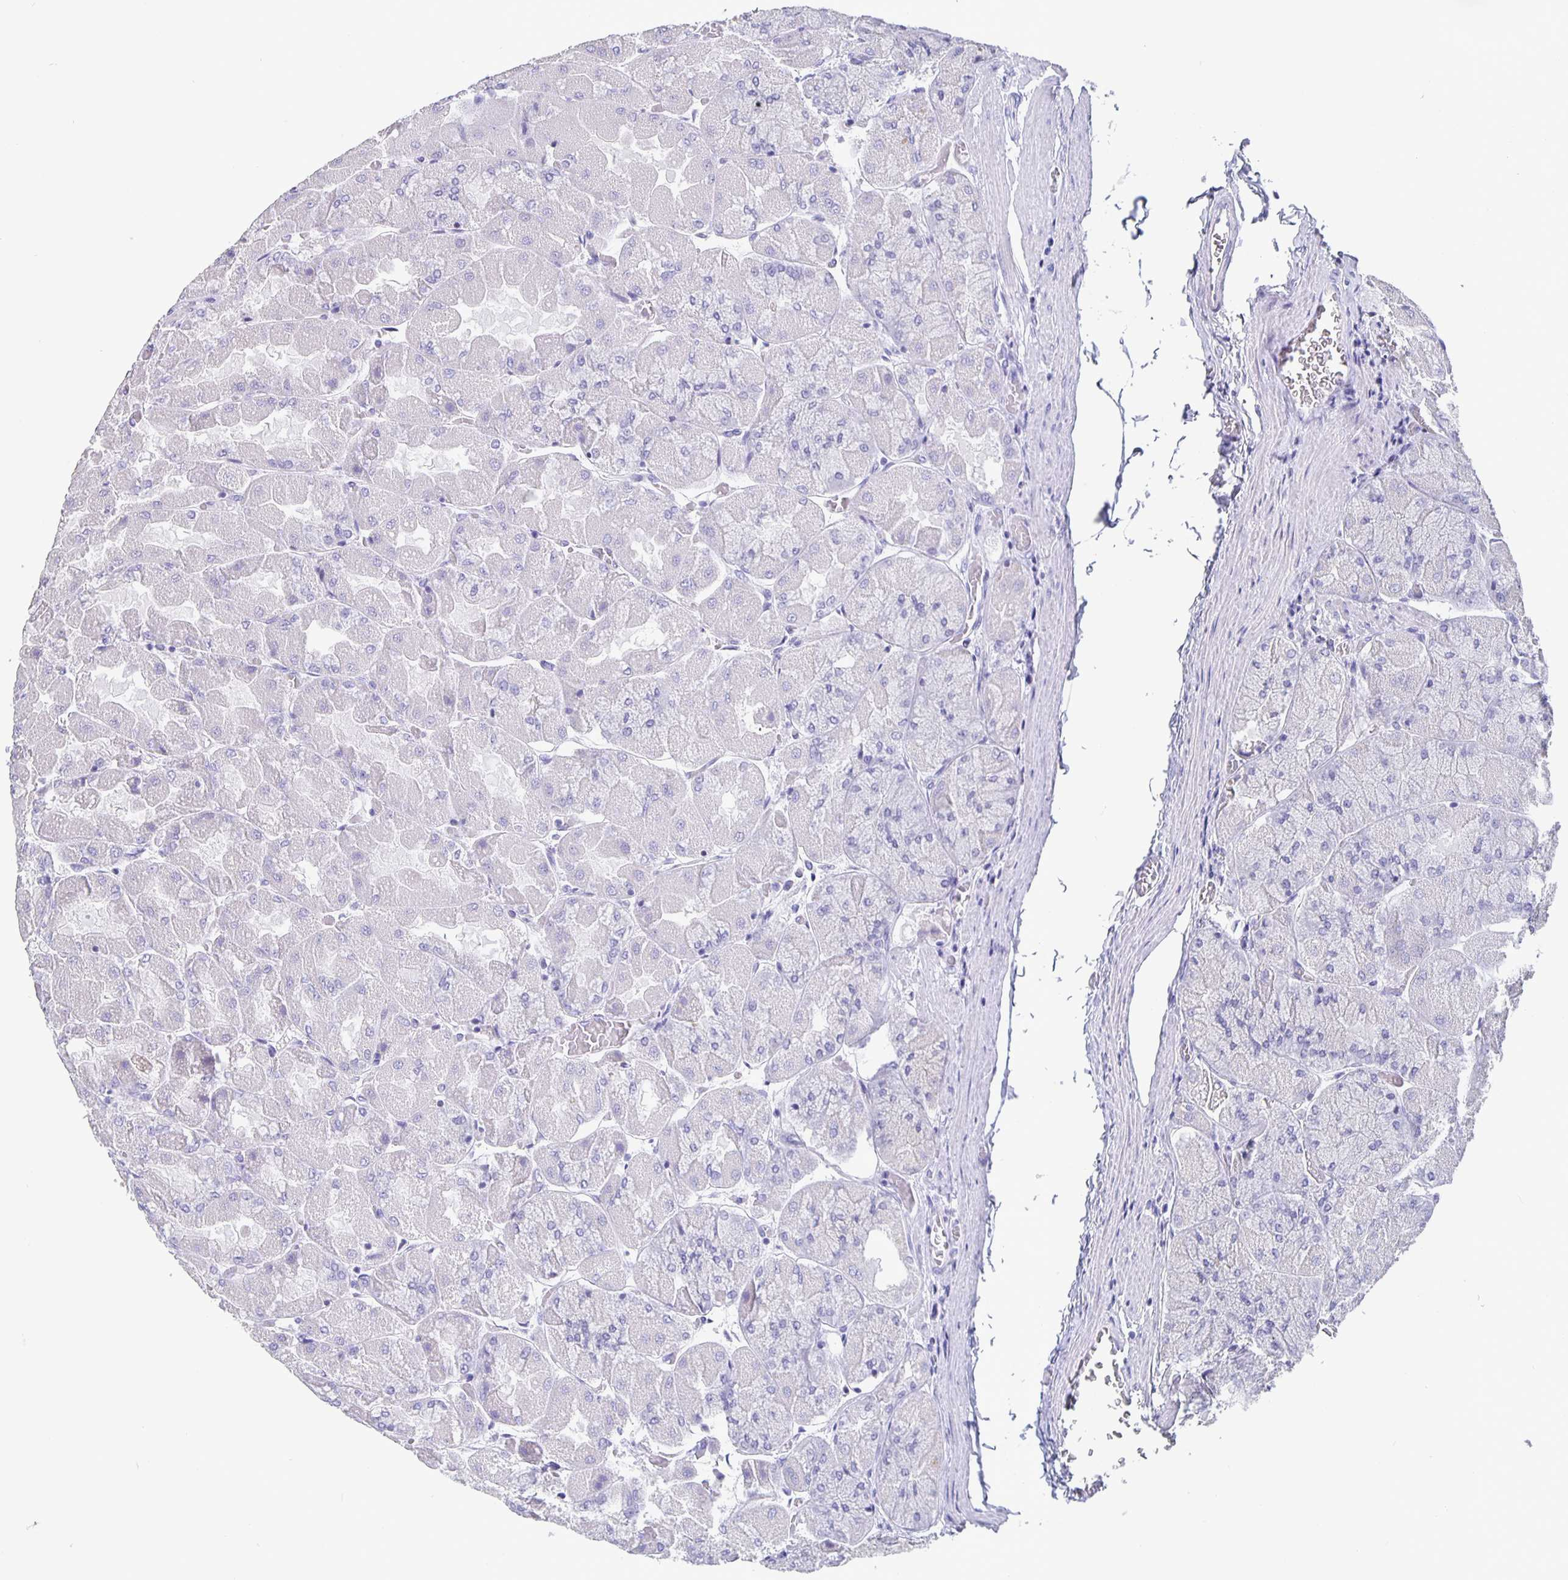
{"staining": {"intensity": "negative", "quantity": "none", "location": "none"}, "tissue": "stomach", "cell_type": "Glandular cells", "image_type": "normal", "snomed": [{"axis": "morphology", "description": "Normal tissue, NOS"}, {"axis": "topography", "description": "Stomach"}], "caption": "Immunohistochemical staining of unremarkable stomach reveals no significant staining in glandular cells.", "gene": "SATB2", "patient": {"sex": "female", "age": 61}}